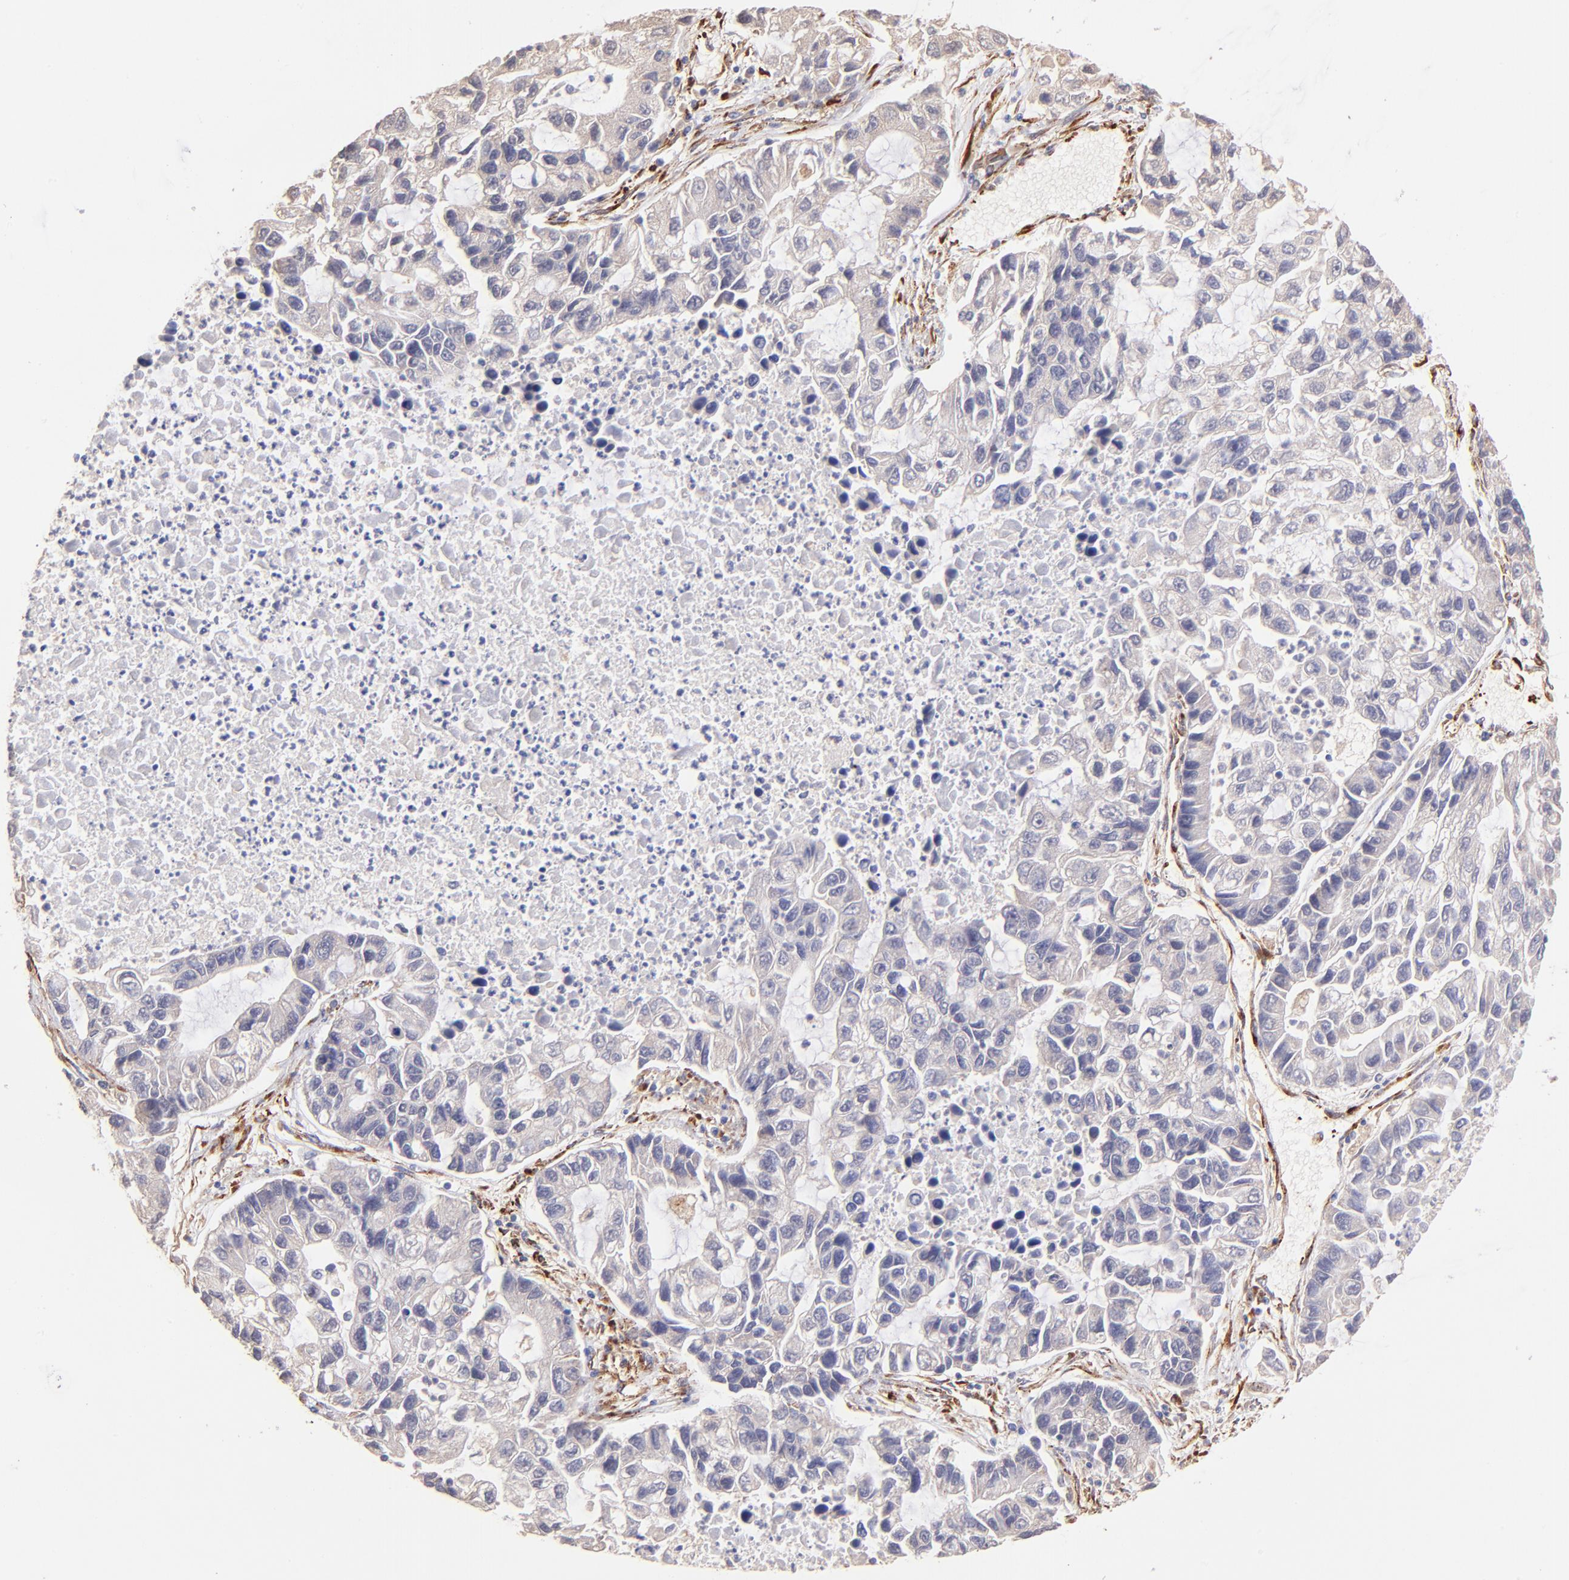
{"staining": {"intensity": "negative", "quantity": "none", "location": "none"}, "tissue": "lung cancer", "cell_type": "Tumor cells", "image_type": "cancer", "snomed": [{"axis": "morphology", "description": "Adenocarcinoma, NOS"}, {"axis": "topography", "description": "Lung"}], "caption": "This is an immunohistochemistry photomicrograph of human lung cancer. There is no positivity in tumor cells.", "gene": "SPARC", "patient": {"sex": "female", "age": 51}}